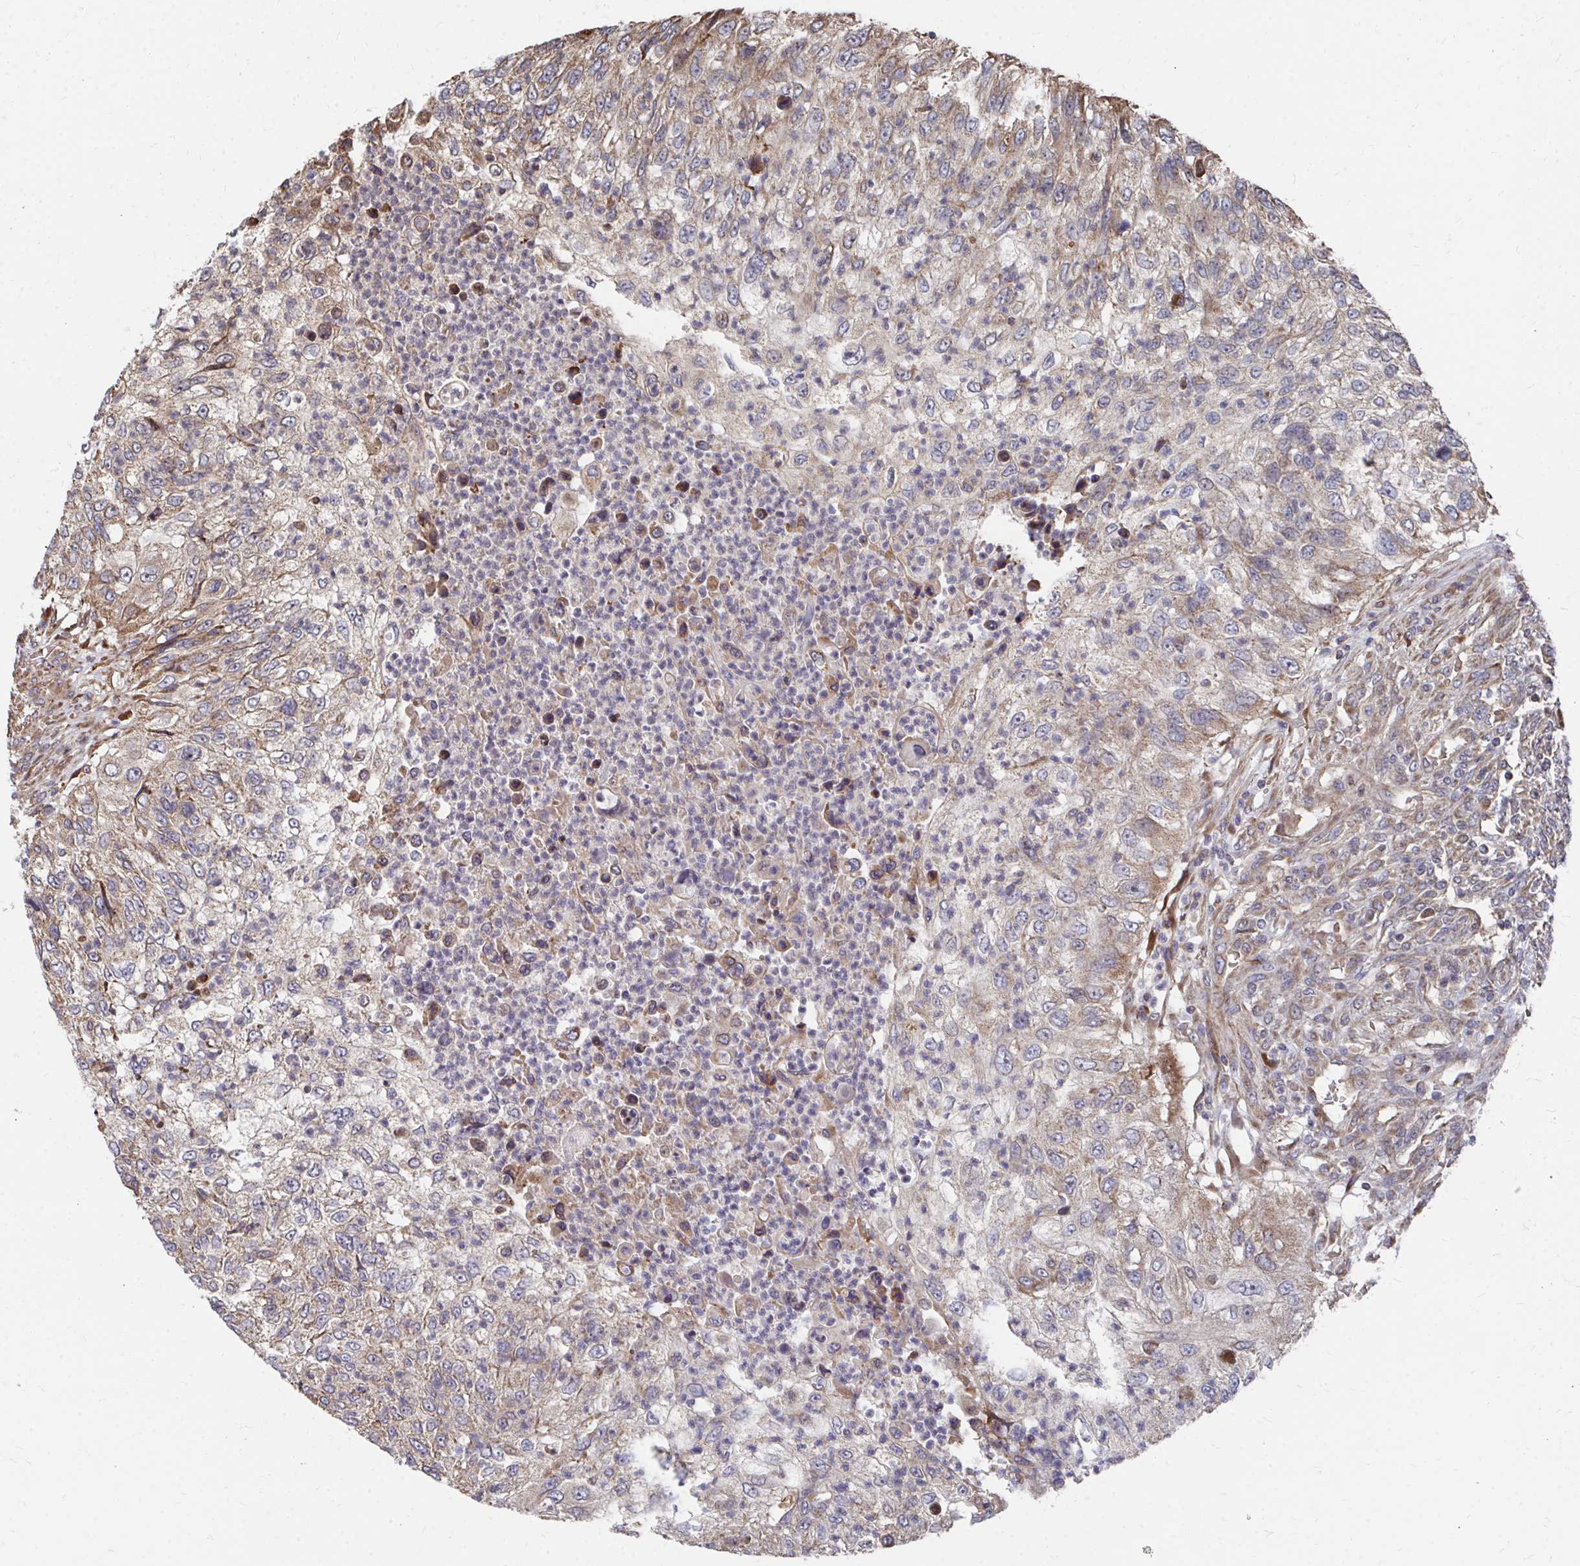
{"staining": {"intensity": "moderate", "quantity": "25%-75%", "location": "cytoplasmic/membranous"}, "tissue": "urothelial cancer", "cell_type": "Tumor cells", "image_type": "cancer", "snomed": [{"axis": "morphology", "description": "Urothelial carcinoma, High grade"}, {"axis": "topography", "description": "Urinary bladder"}], "caption": "Moderate cytoplasmic/membranous protein expression is seen in approximately 25%-75% of tumor cells in urothelial cancer.", "gene": "FAM89A", "patient": {"sex": "female", "age": 60}}